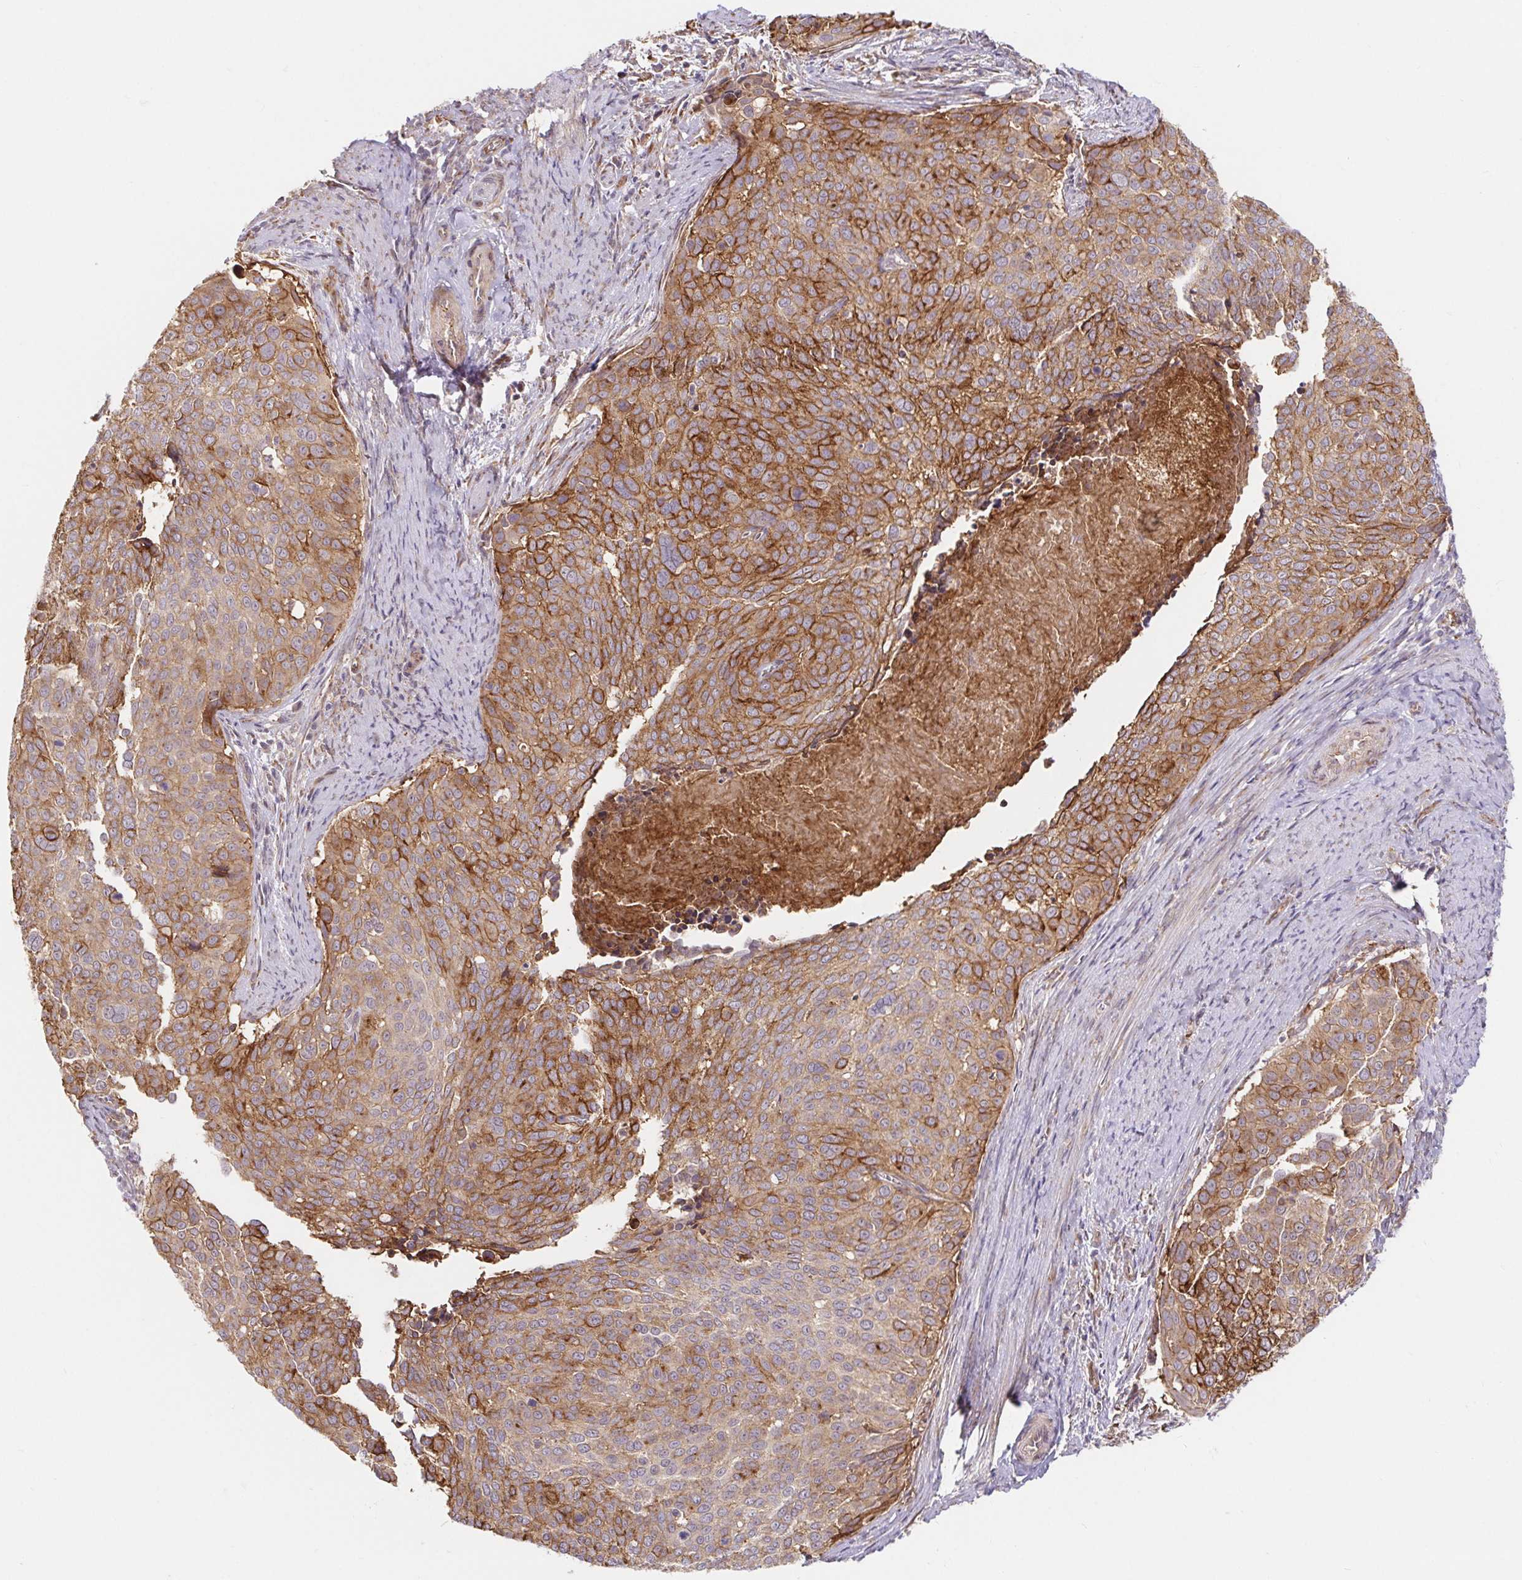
{"staining": {"intensity": "moderate", "quantity": "25%-75%", "location": "cytoplasmic/membranous"}, "tissue": "cervical cancer", "cell_type": "Tumor cells", "image_type": "cancer", "snomed": [{"axis": "morphology", "description": "Squamous cell carcinoma, NOS"}, {"axis": "topography", "description": "Cervix"}], "caption": "Moderate cytoplasmic/membranous positivity is appreciated in approximately 25%-75% of tumor cells in cervical cancer (squamous cell carcinoma).", "gene": "LYPD5", "patient": {"sex": "female", "age": 39}}